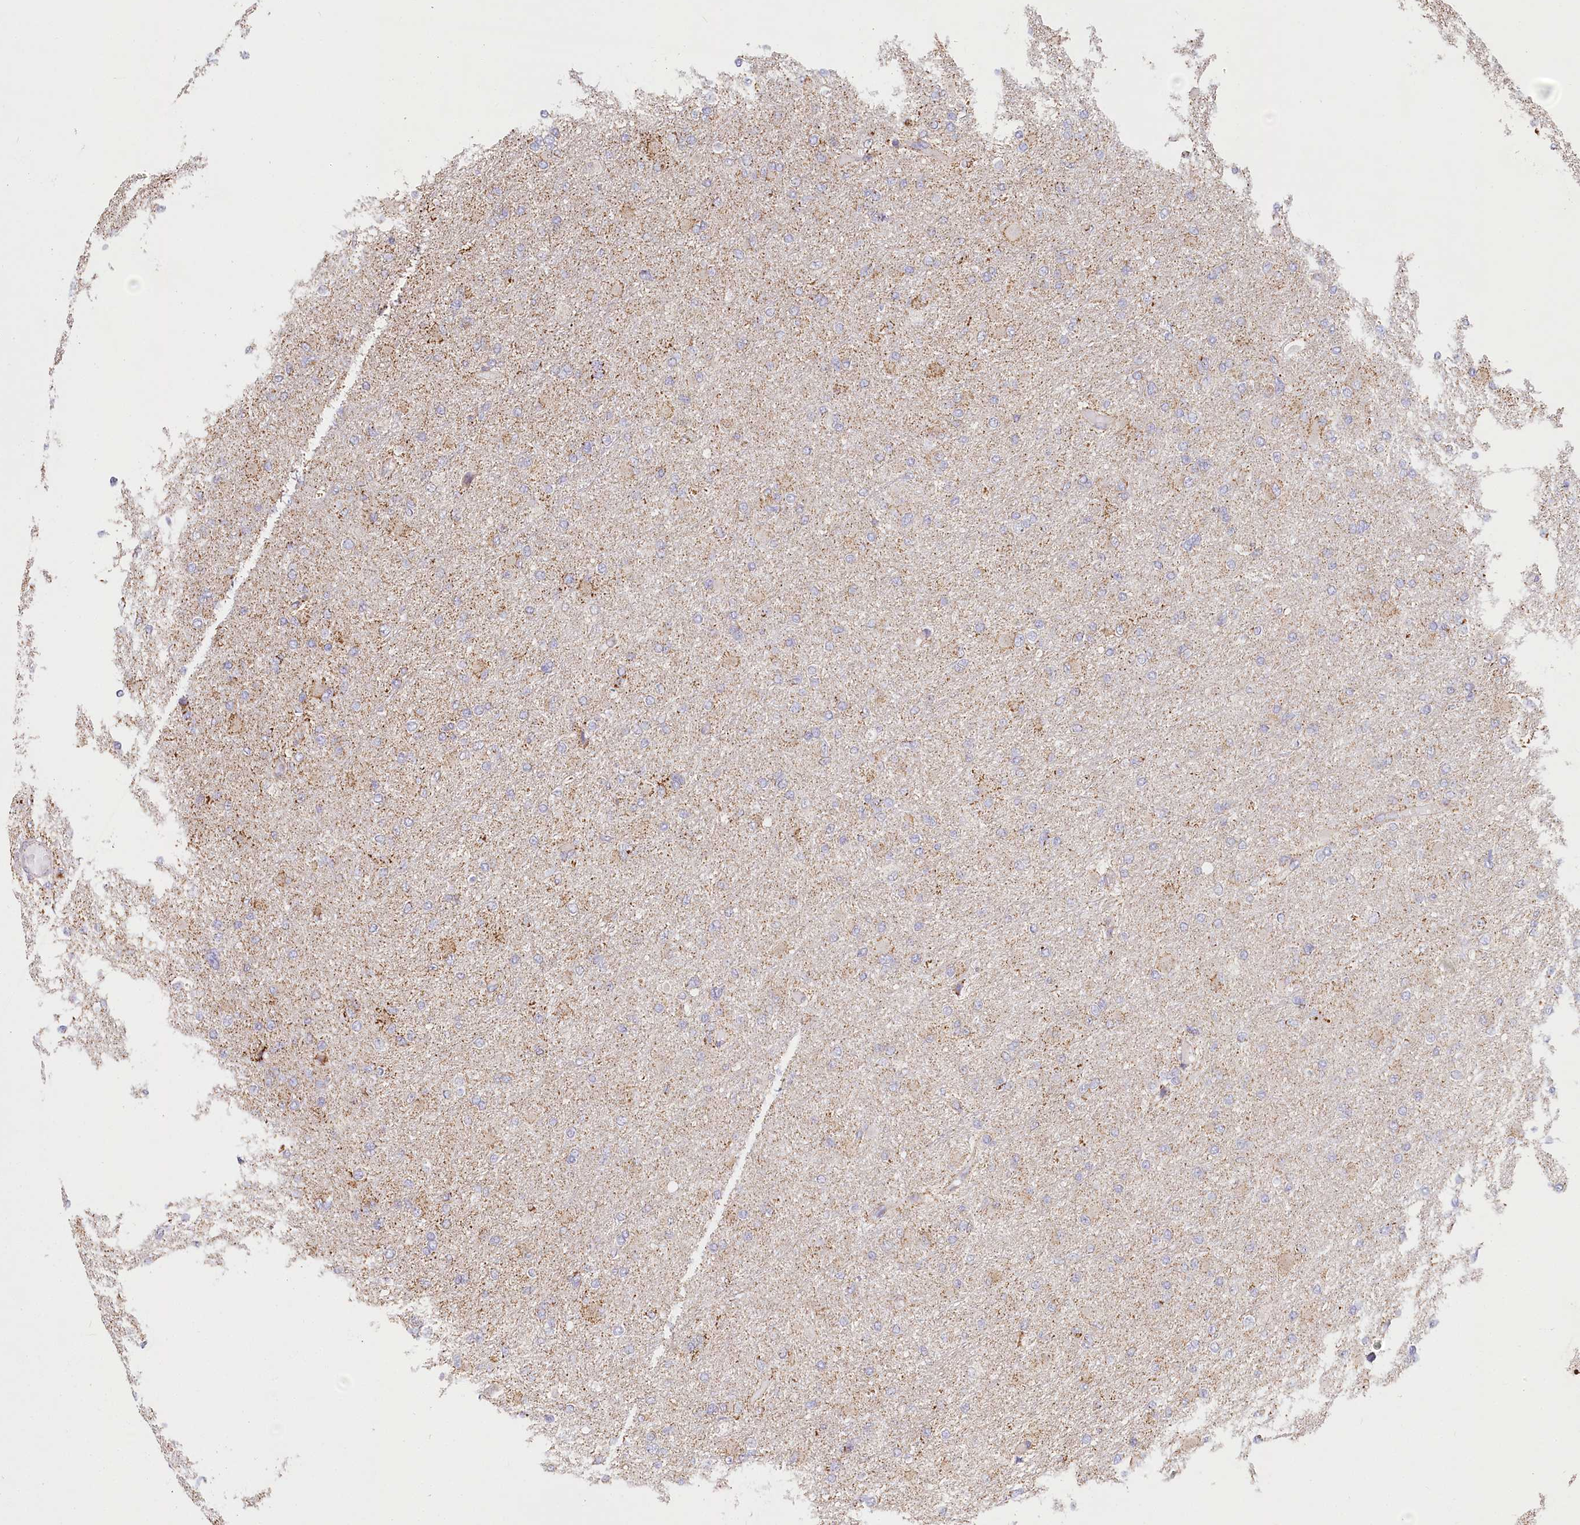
{"staining": {"intensity": "weak", "quantity": "<25%", "location": "cytoplasmic/membranous"}, "tissue": "glioma", "cell_type": "Tumor cells", "image_type": "cancer", "snomed": [{"axis": "morphology", "description": "Glioma, malignant, High grade"}, {"axis": "topography", "description": "Cerebral cortex"}], "caption": "A micrograph of glioma stained for a protein shows no brown staining in tumor cells.", "gene": "UMPS", "patient": {"sex": "female", "age": 36}}